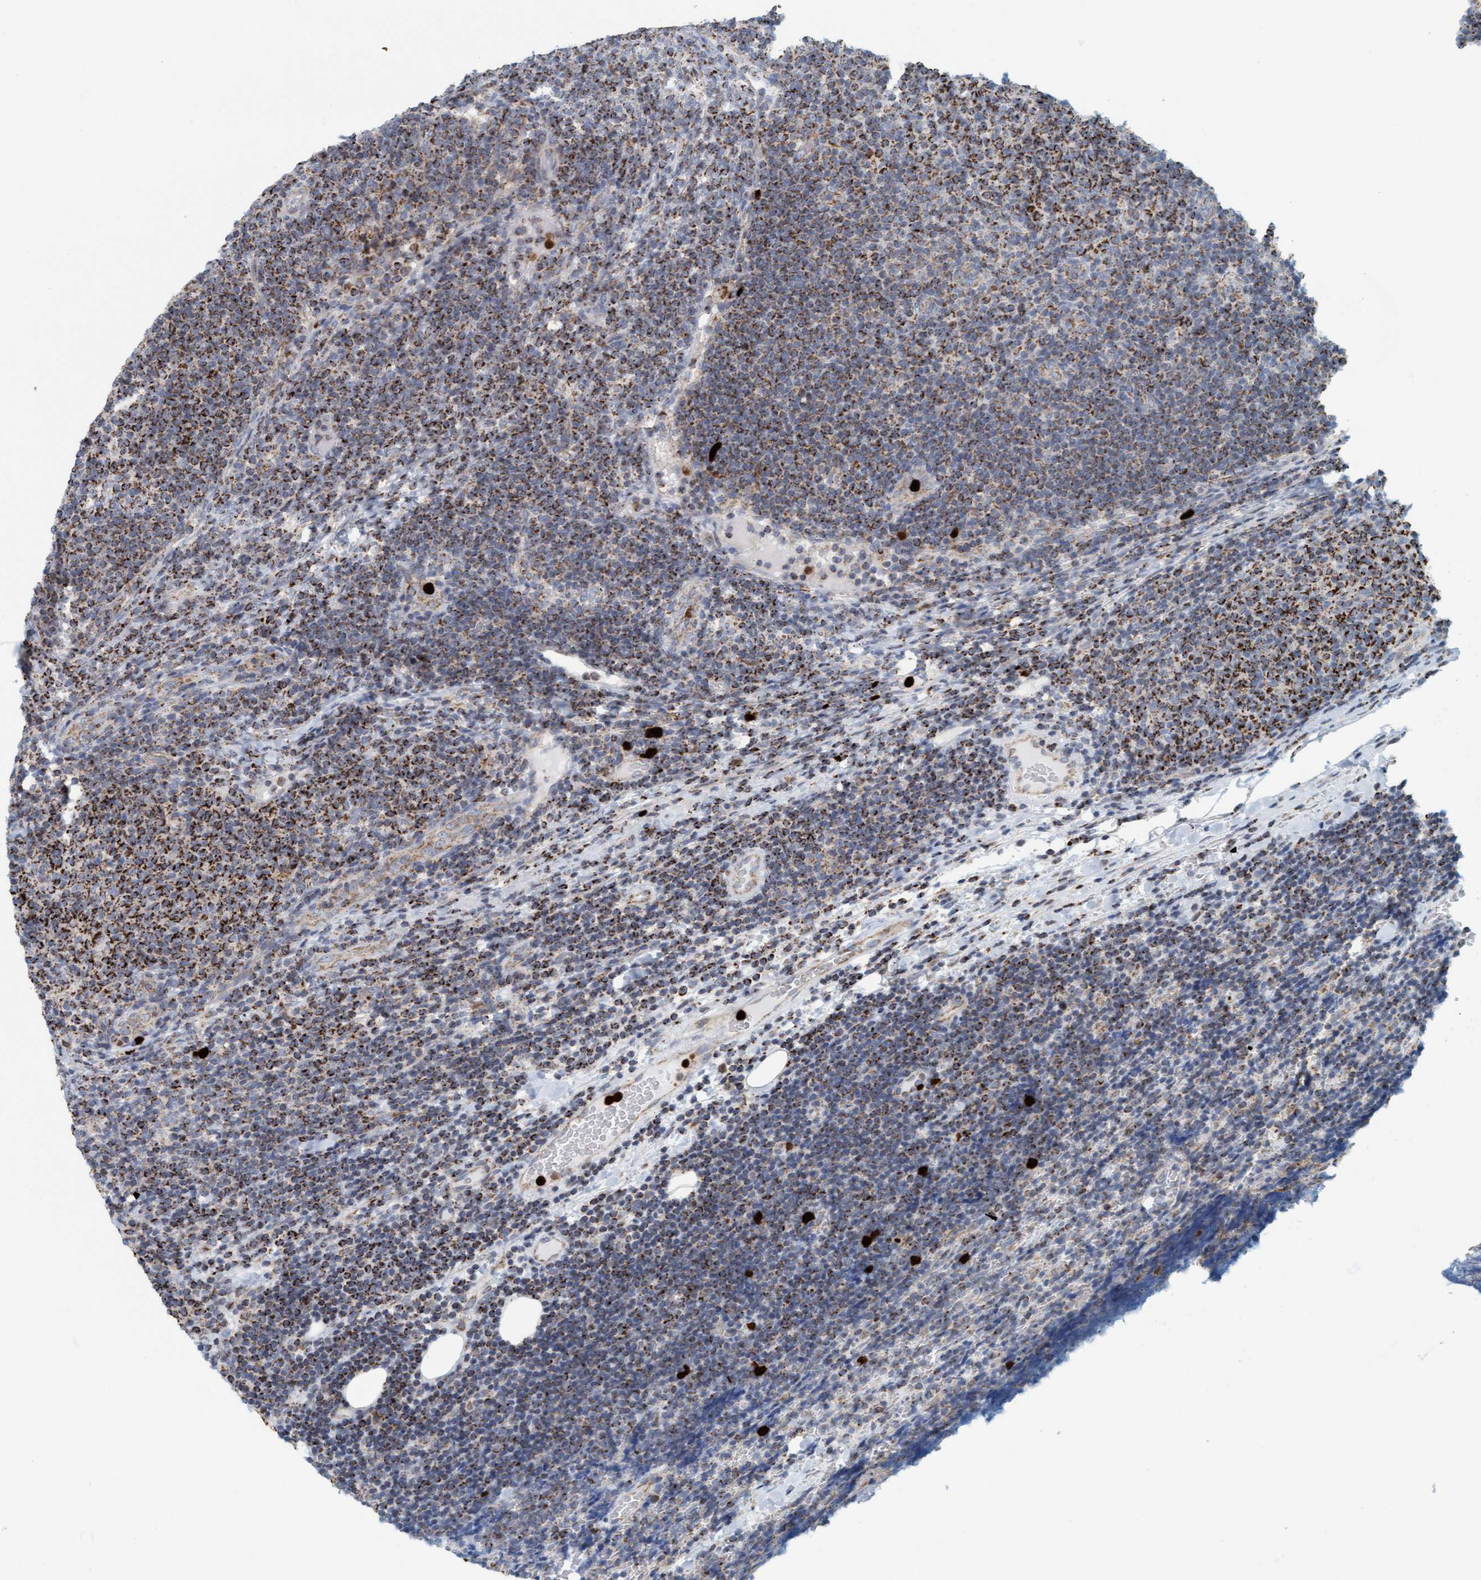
{"staining": {"intensity": "strong", "quantity": "25%-75%", "location": "cytoplasmic/membranous"}, "tissue": "lymphoma", "cell_type": "Tumor cells", "image_type": "cancer", "snomed": [{"axis": "morphology", "description": "Malignant lymphoma, non-Hodgkin's type, Low grade"}, {"axis": "topography", "description": "Lymph node"}], "caption": "This photomicrograph exhibits IHC staining of malignant lymphoma, non-Hodgkin's type (low-grade), with high strong cytoplasmic/membranous positivity in approximately 25%-75% of tumor cells.", "gene": "B9D1", "patient": {"sex": "male", "age": 66}}